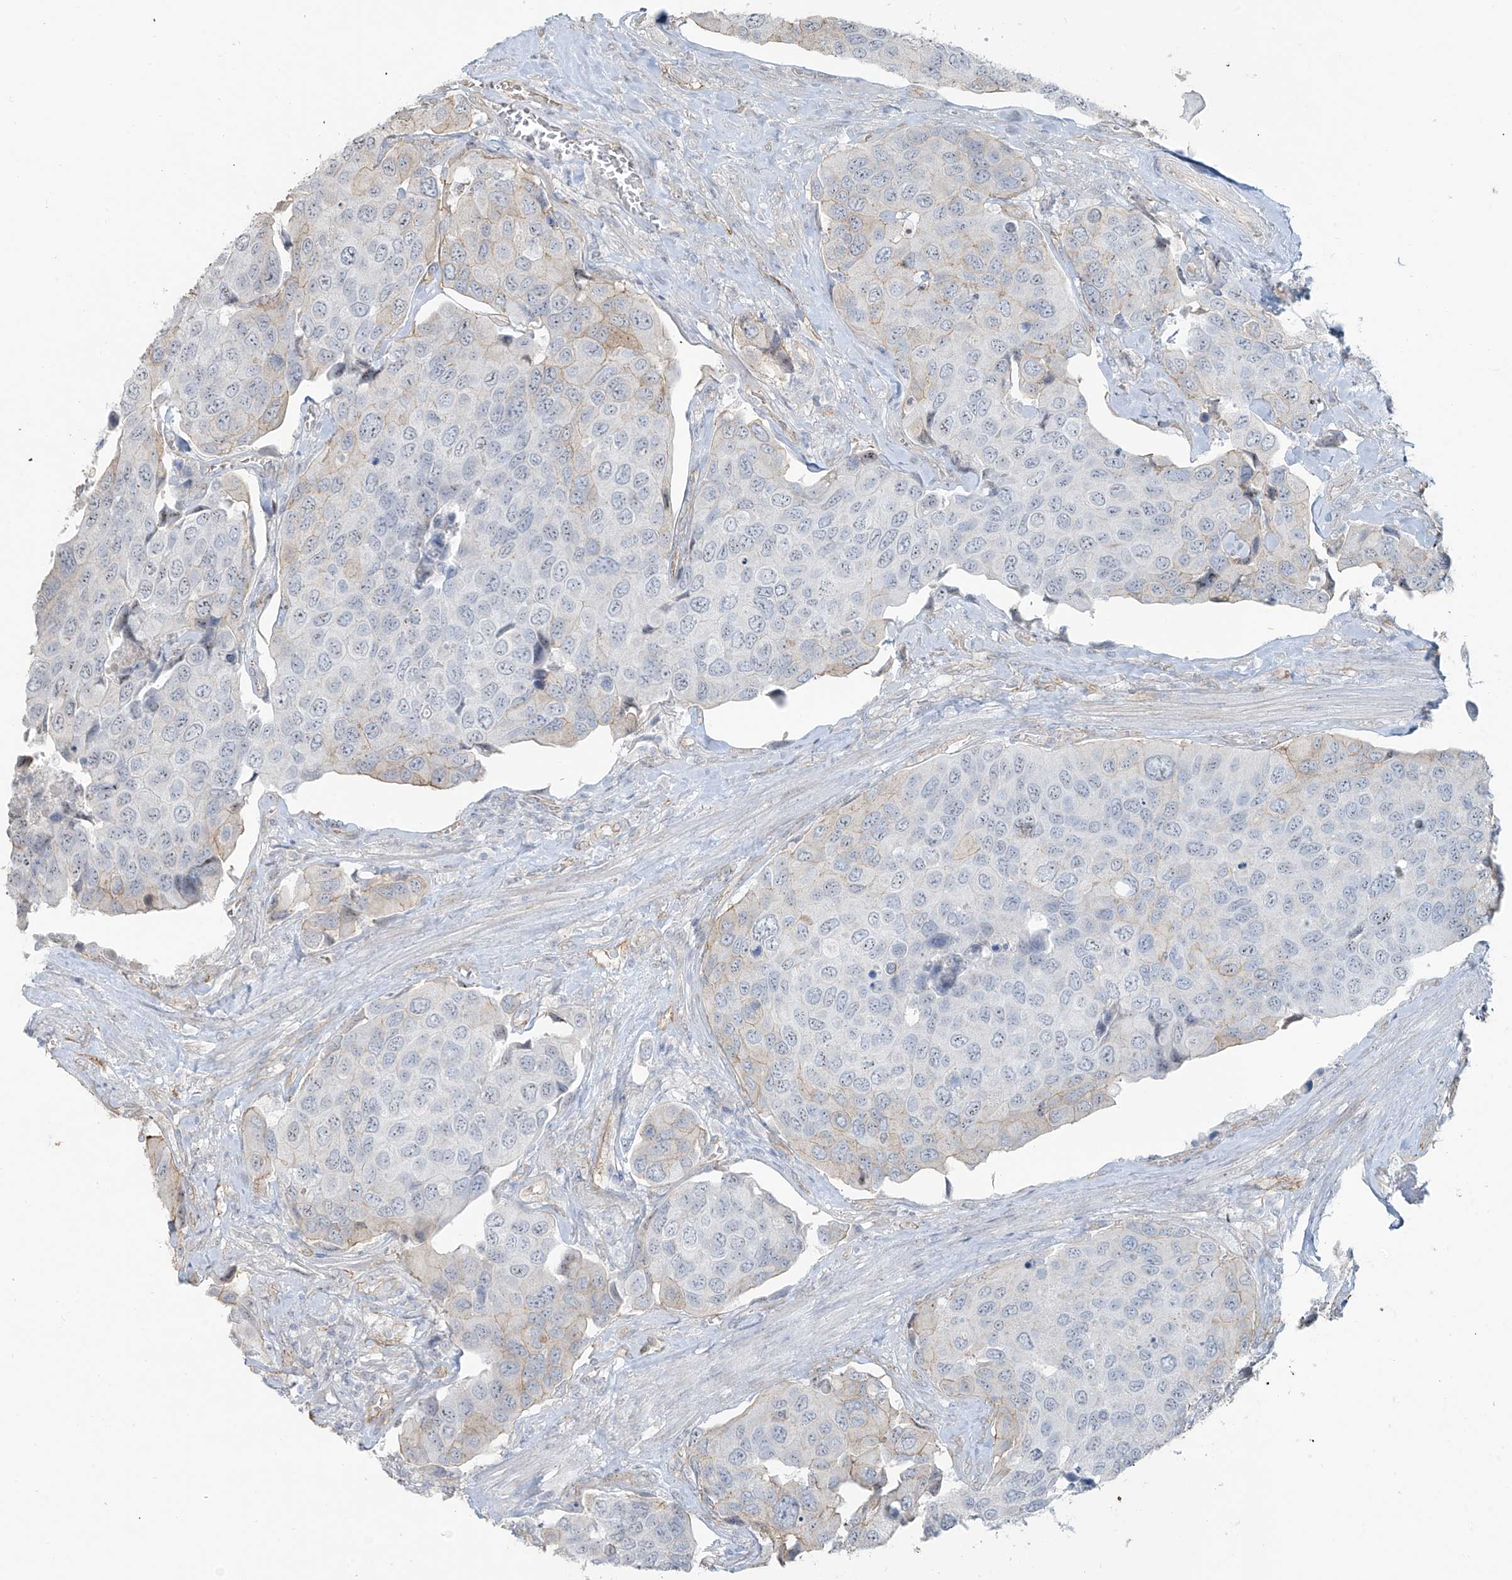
{"staining": {"intensity": "negative", "quantity": "none", "location": "none"}, "tissue": "urothelial cancer", "cell_type": "Tumor cells", "image_type": "cancer", "snomed": [{"axis": "morphology", "description": "Urothelial carcinoma, High grade"}, {"axis": "topography", "description": "Urinary bladder"}], "caption": "DAB immunohistochemical staining of human high-grade urothelial carcinoma exhibits no significant expression in tumor cells.", "gene": "TUBE1", "patient": {"sex": "male", "age": 74}}